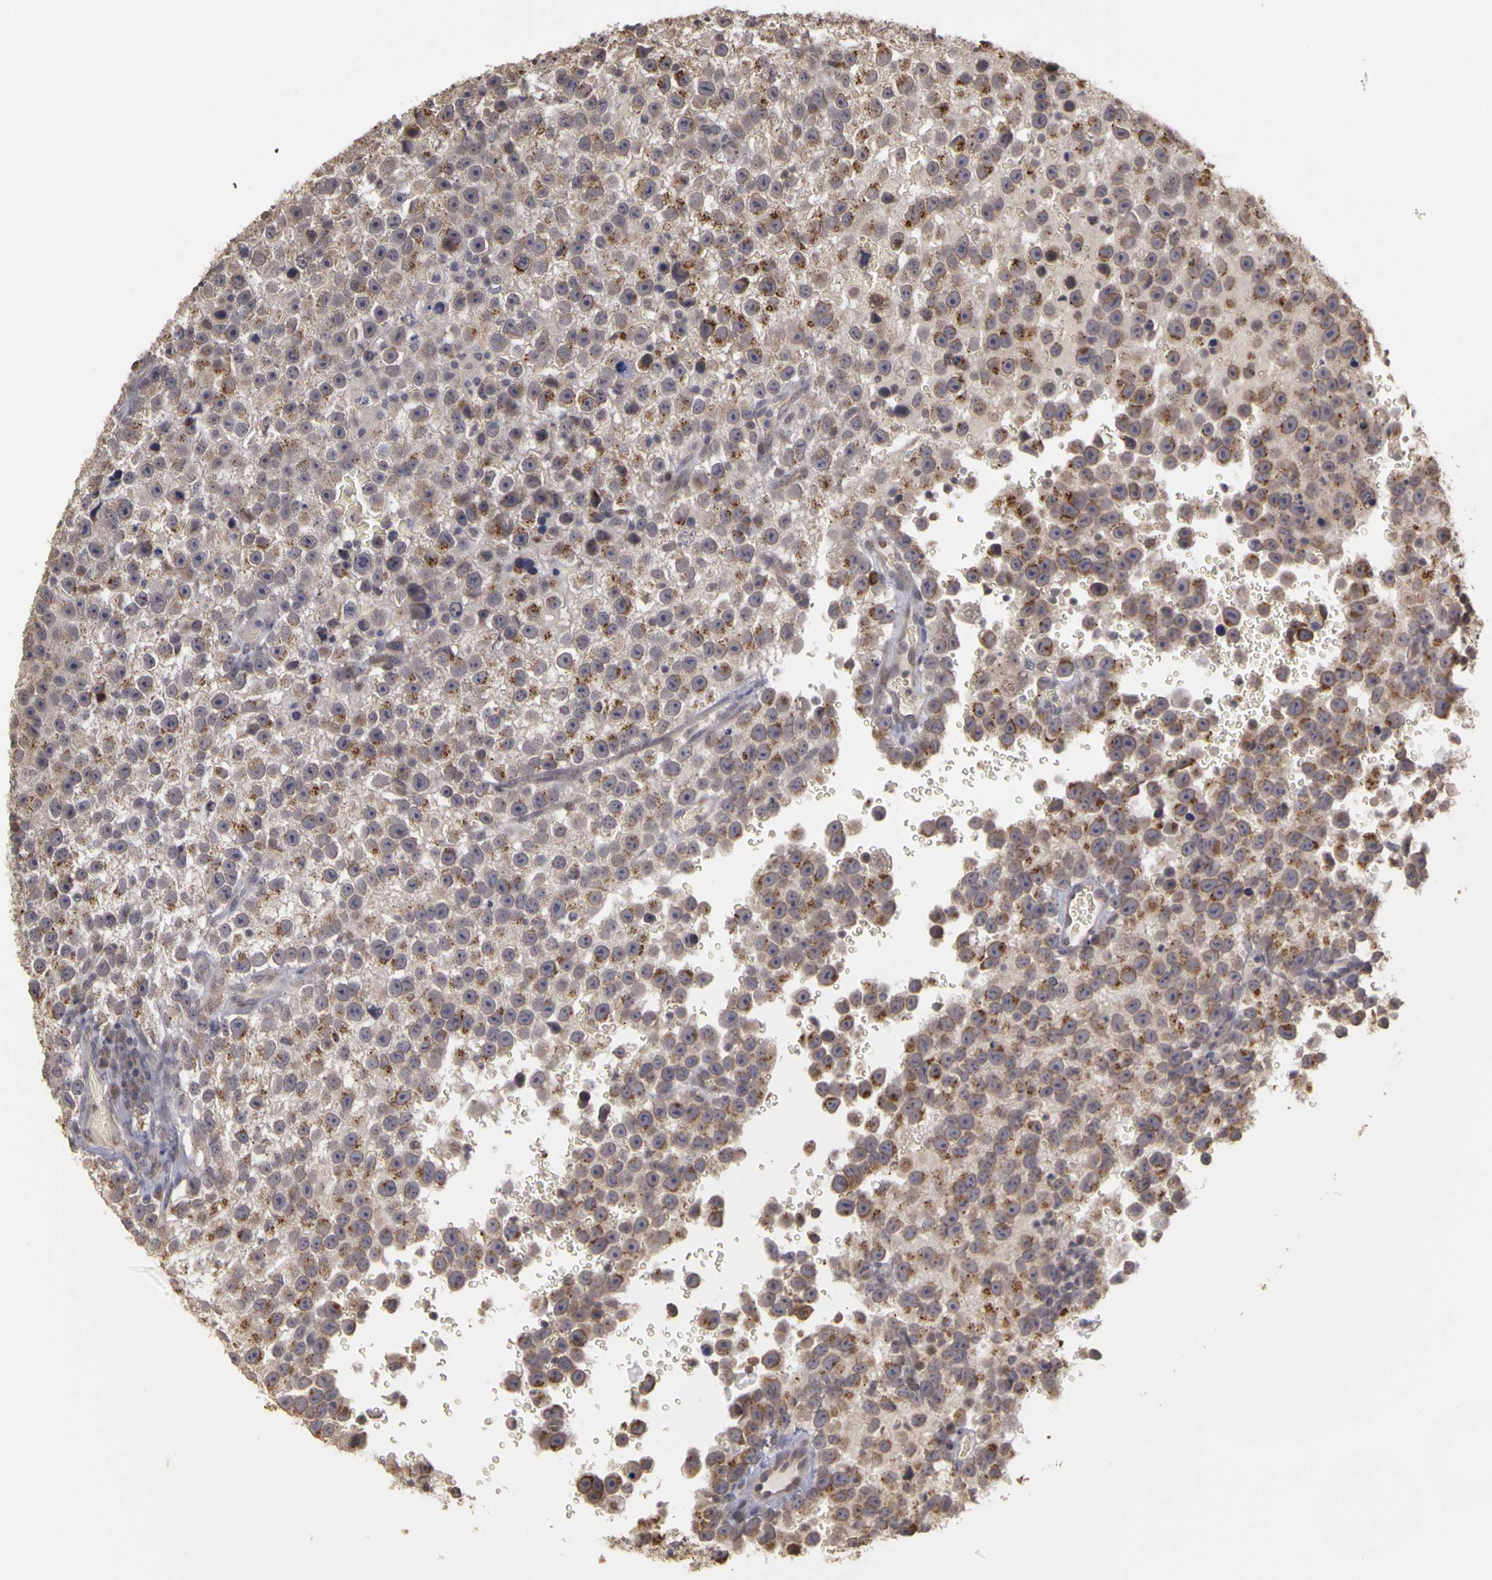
{"staining": {"intensity": "moderate", "quantity": "<25%", "location": "cytoplasmic/membranous"}, "tissue": "testis cancer", "cell_type": "Tumor cells", "image_type": "cancer", "snomed": [{"axis": "morphology", "description": "Seminoma, NOS"}, {"axis": "topography", "description": "Testis"}], "caption": "DAB immunohistochemical staining of testis cancer exhibits moderate cytoplasmic/membranous protein expression in approximately <25% of tumor cells.", "gene": "FRMD7", "patient": {"sex": "male", "age": 33}}